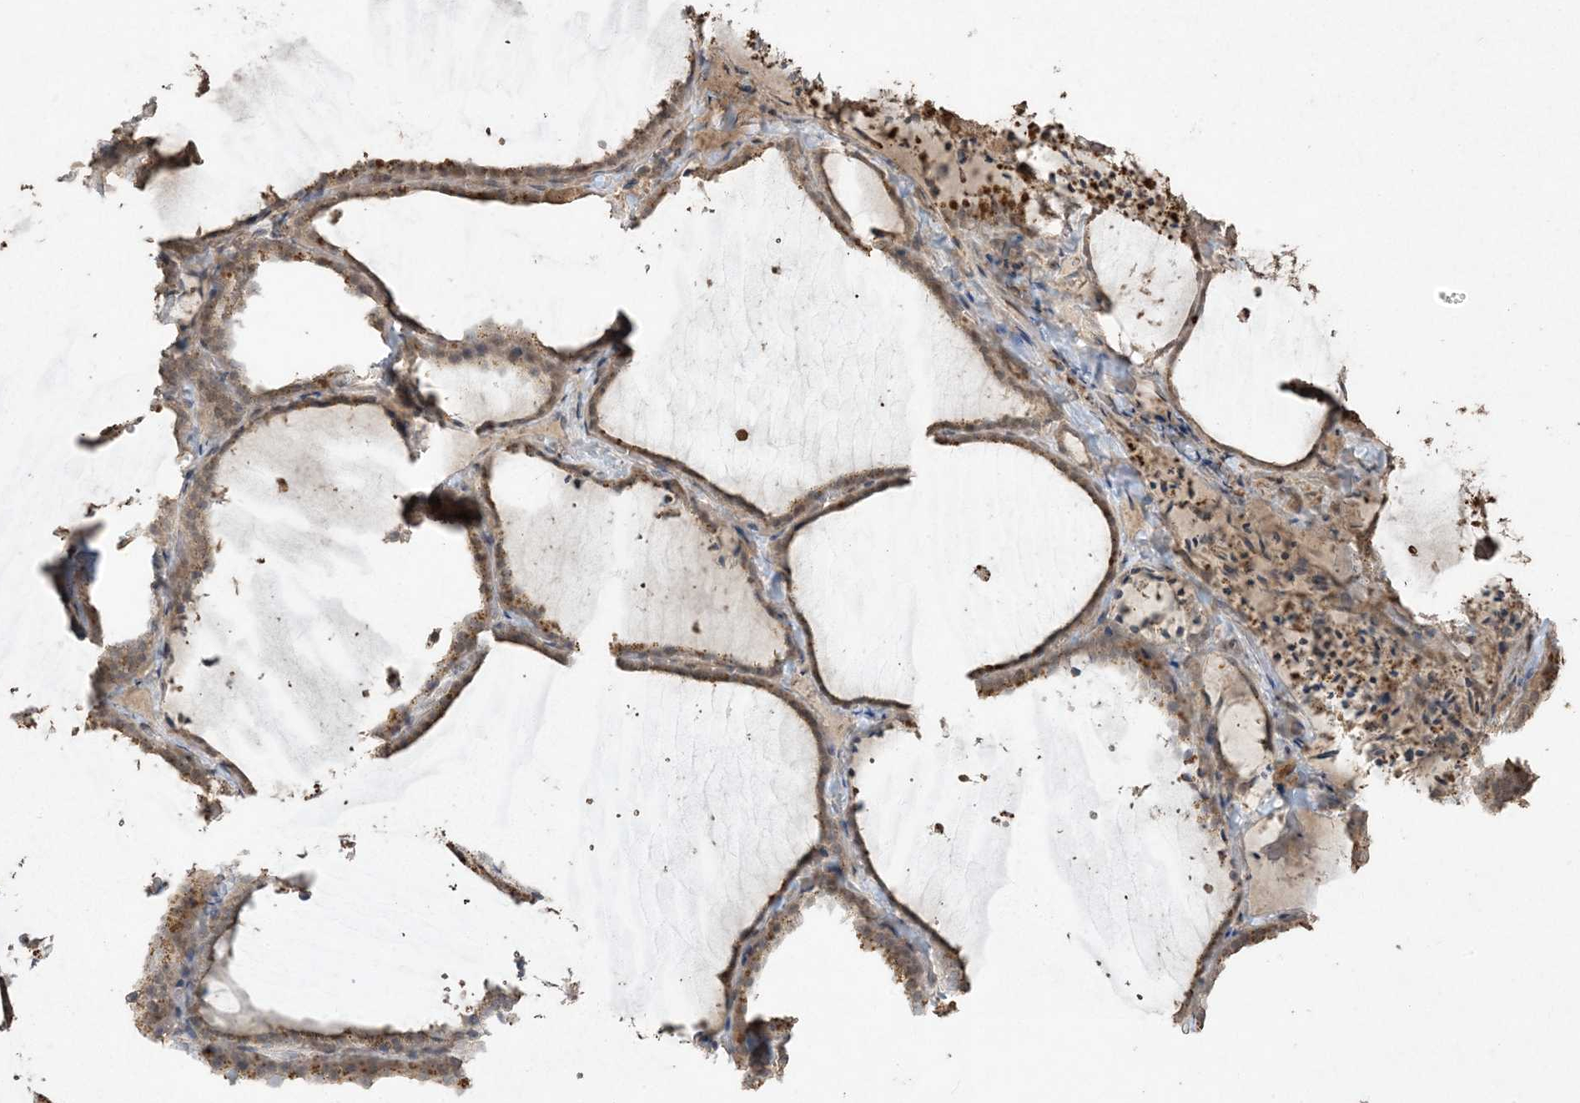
{"staining": {"intensity": "weak", "quantity": ">75%", "location": "cytoplasmic/membranous"}, "tissue": "thyroid gland", "cell_type": "Glandular cells", "image_type": "normal", "snomed": [{"axis": "morphology", "description": "Normal tissue, NOS"}, {"axis": "topography", "description": "Thyroid gland"}], "caption": "A low amount of weak cytoplasmic/membranous staining is appreciated in approximately >75% of glandular cells in normal thyroid gland.", "gene": "EFCAB8", "patient": {"sex": "female", "age": 22}}